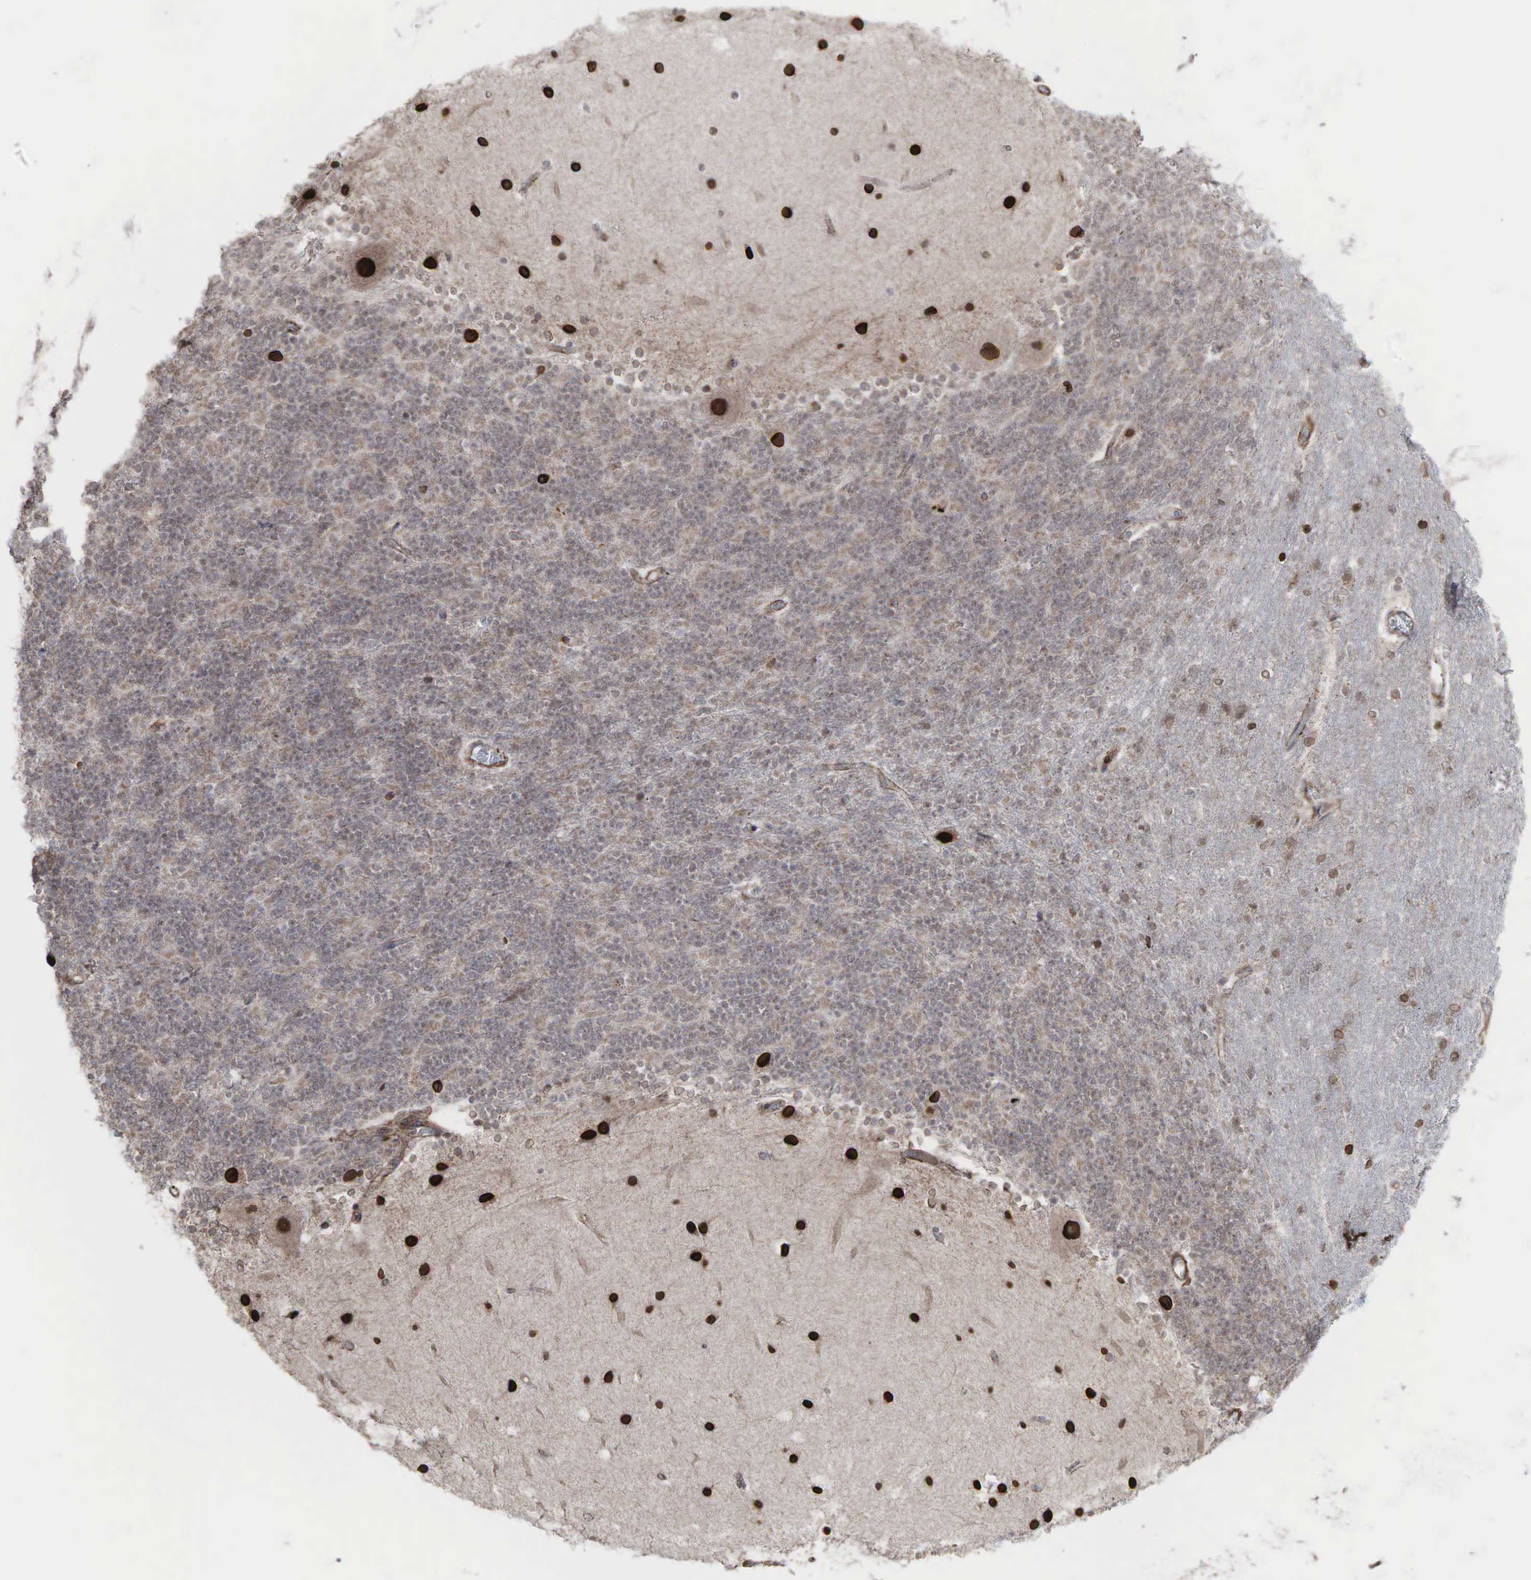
{"staining": {"intensity": "strong", "quantity": ">75%", "location": "nuclear"}, "tissue": "cerebellum", "cell_type": "Cells in granular layer", "image_type": "normal", "snomed": [{"axis": "morphology", "description": "Normal tissue, NOS"}, {"axis": "topography", "description": "Cerebellum"}], "caption": "Strong nuclear protein positivity is identified in approximately >75% of cells in granular layer in cerebellum. (DAB IHC, brown staining for protein, blue staining for nuclei).", "gene": "GPRASP1", "patient": {"sex": "female", "age": 54}}